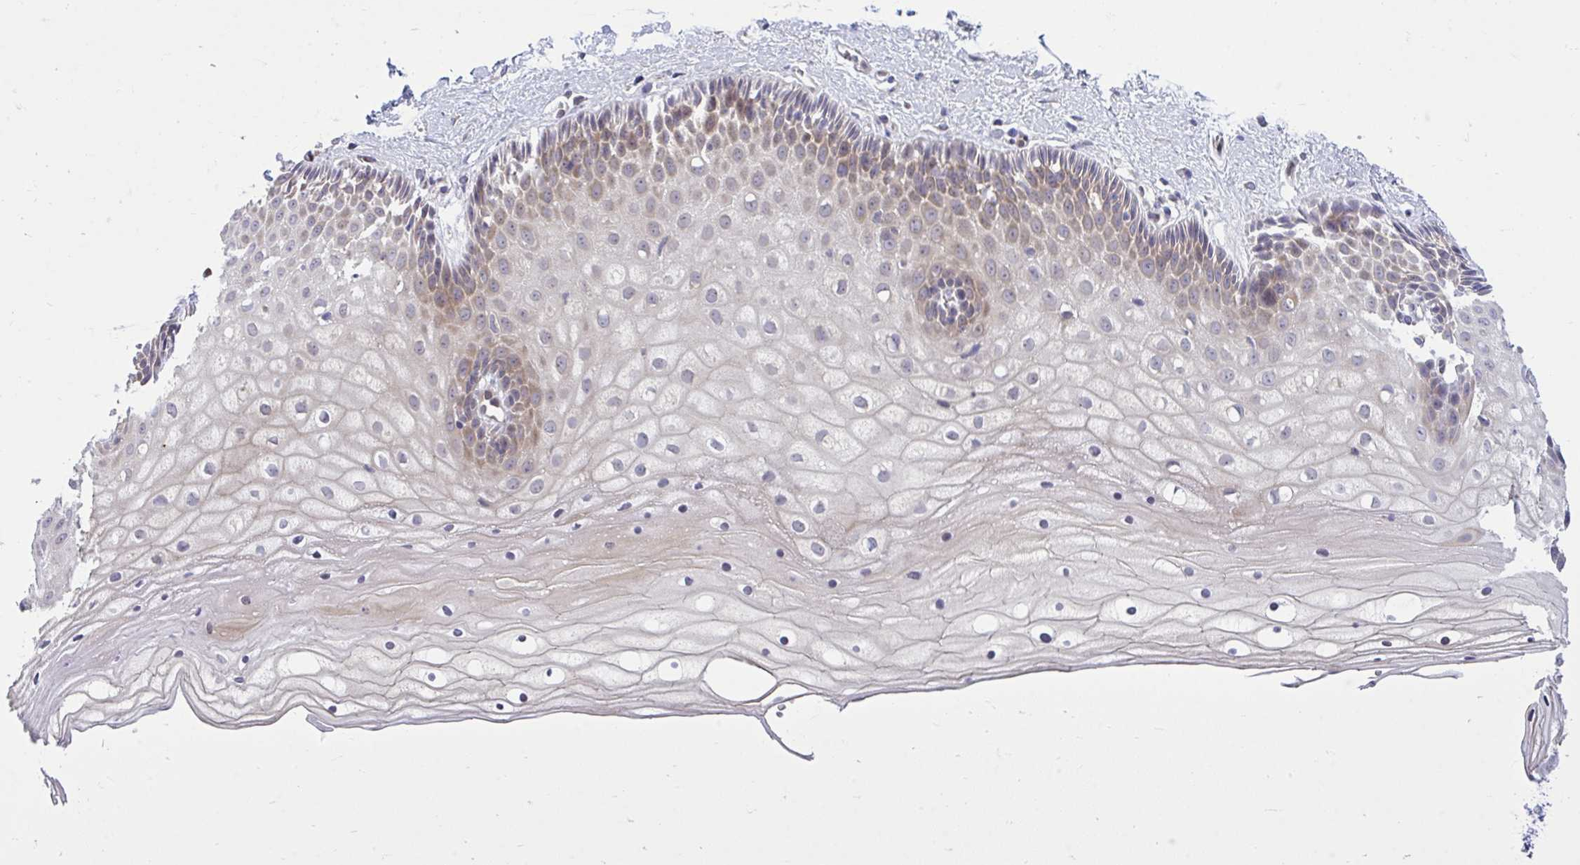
{"staining": {"intensity": "negative", "quantity": "none", "location": "none"}, "tissue": "cervix", "cell_type": "Glandular cells", "image_type": "normal", "snomed": [{"axis": "morphology", "description": "Normal tissue, NOS"}, {"axis": "topography", "description": "Cervix"}], "caption": "There is no significant staining in glandular cells of cervix. (Immunohistochemistry (ihc), brightfield microscopy, high magnification).", "gene": "HMBOX1", "patient": {"sex": "female", "age": 36}}